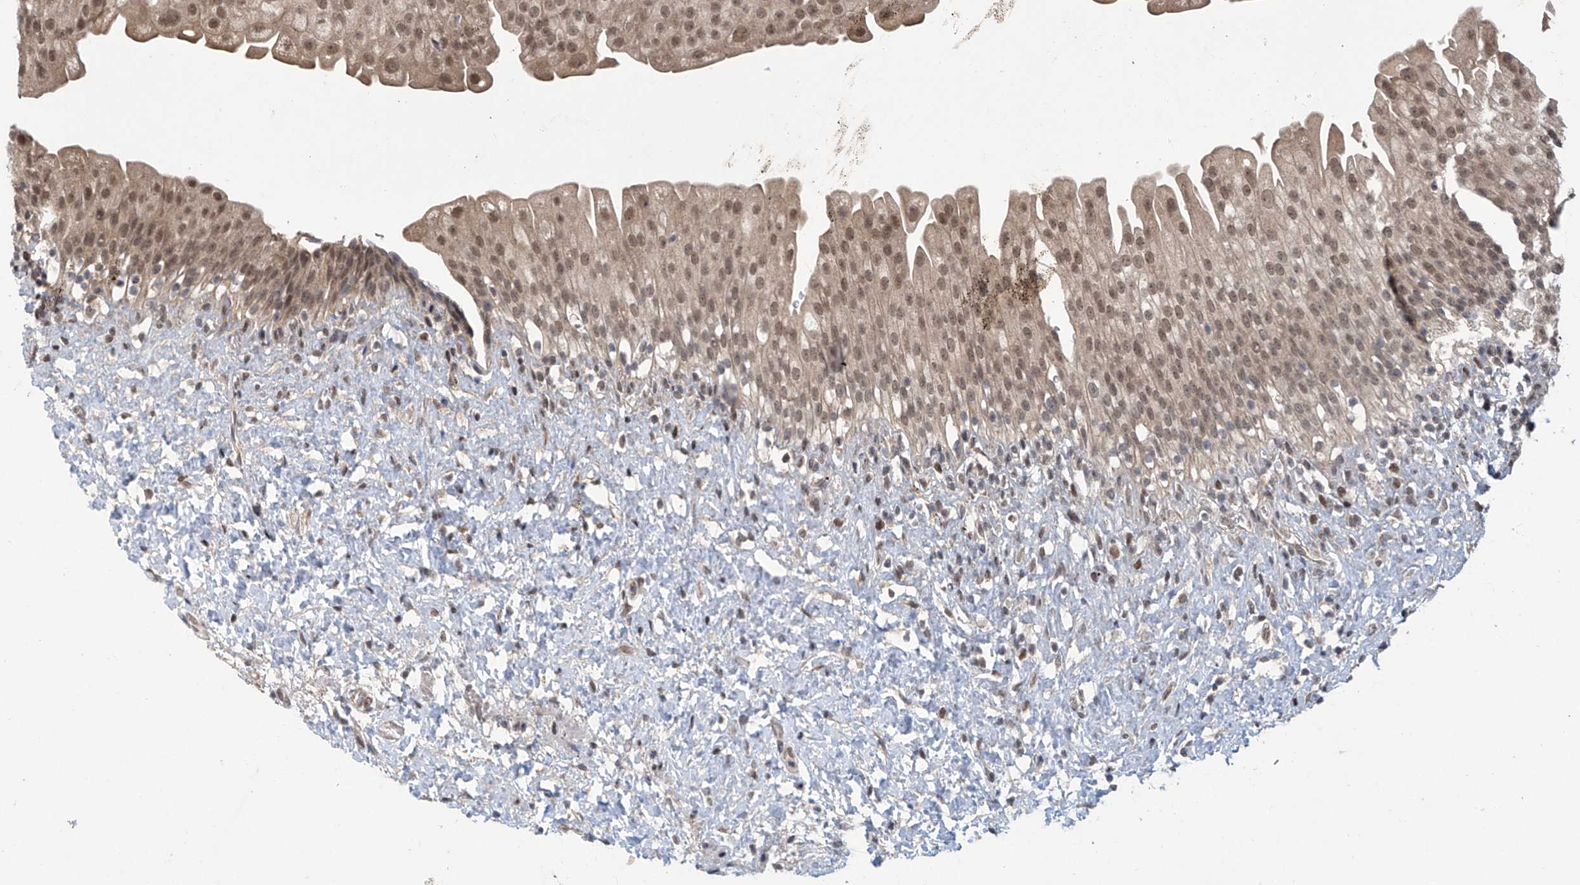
{"staining": {"intensity": "moderate", "quantity": ">75%", "location": "nuclear"}, "tissue": "urinary bladder", "cell_type": "Urothelial cells", "image_type": "normal", "snomed": [{"axis": "morphology", "description": "Normal tissue, NOS"}, {"axis": "topography", "description": "Urinary bladder"}], "caption": "Immunohistochemistry staining of unremarkable urinary bladder, which reveals medium levels of moderate nuclear staining in approximately >75% of urothelial cells indicating moderate nuclear protein staining. The staining was performed using DAB (brown) for protein detection and nuclei were counterstained in hematoxylin (blue).", "gene": "ABHD13", "patient": {"sex": "female", "age": 27}}